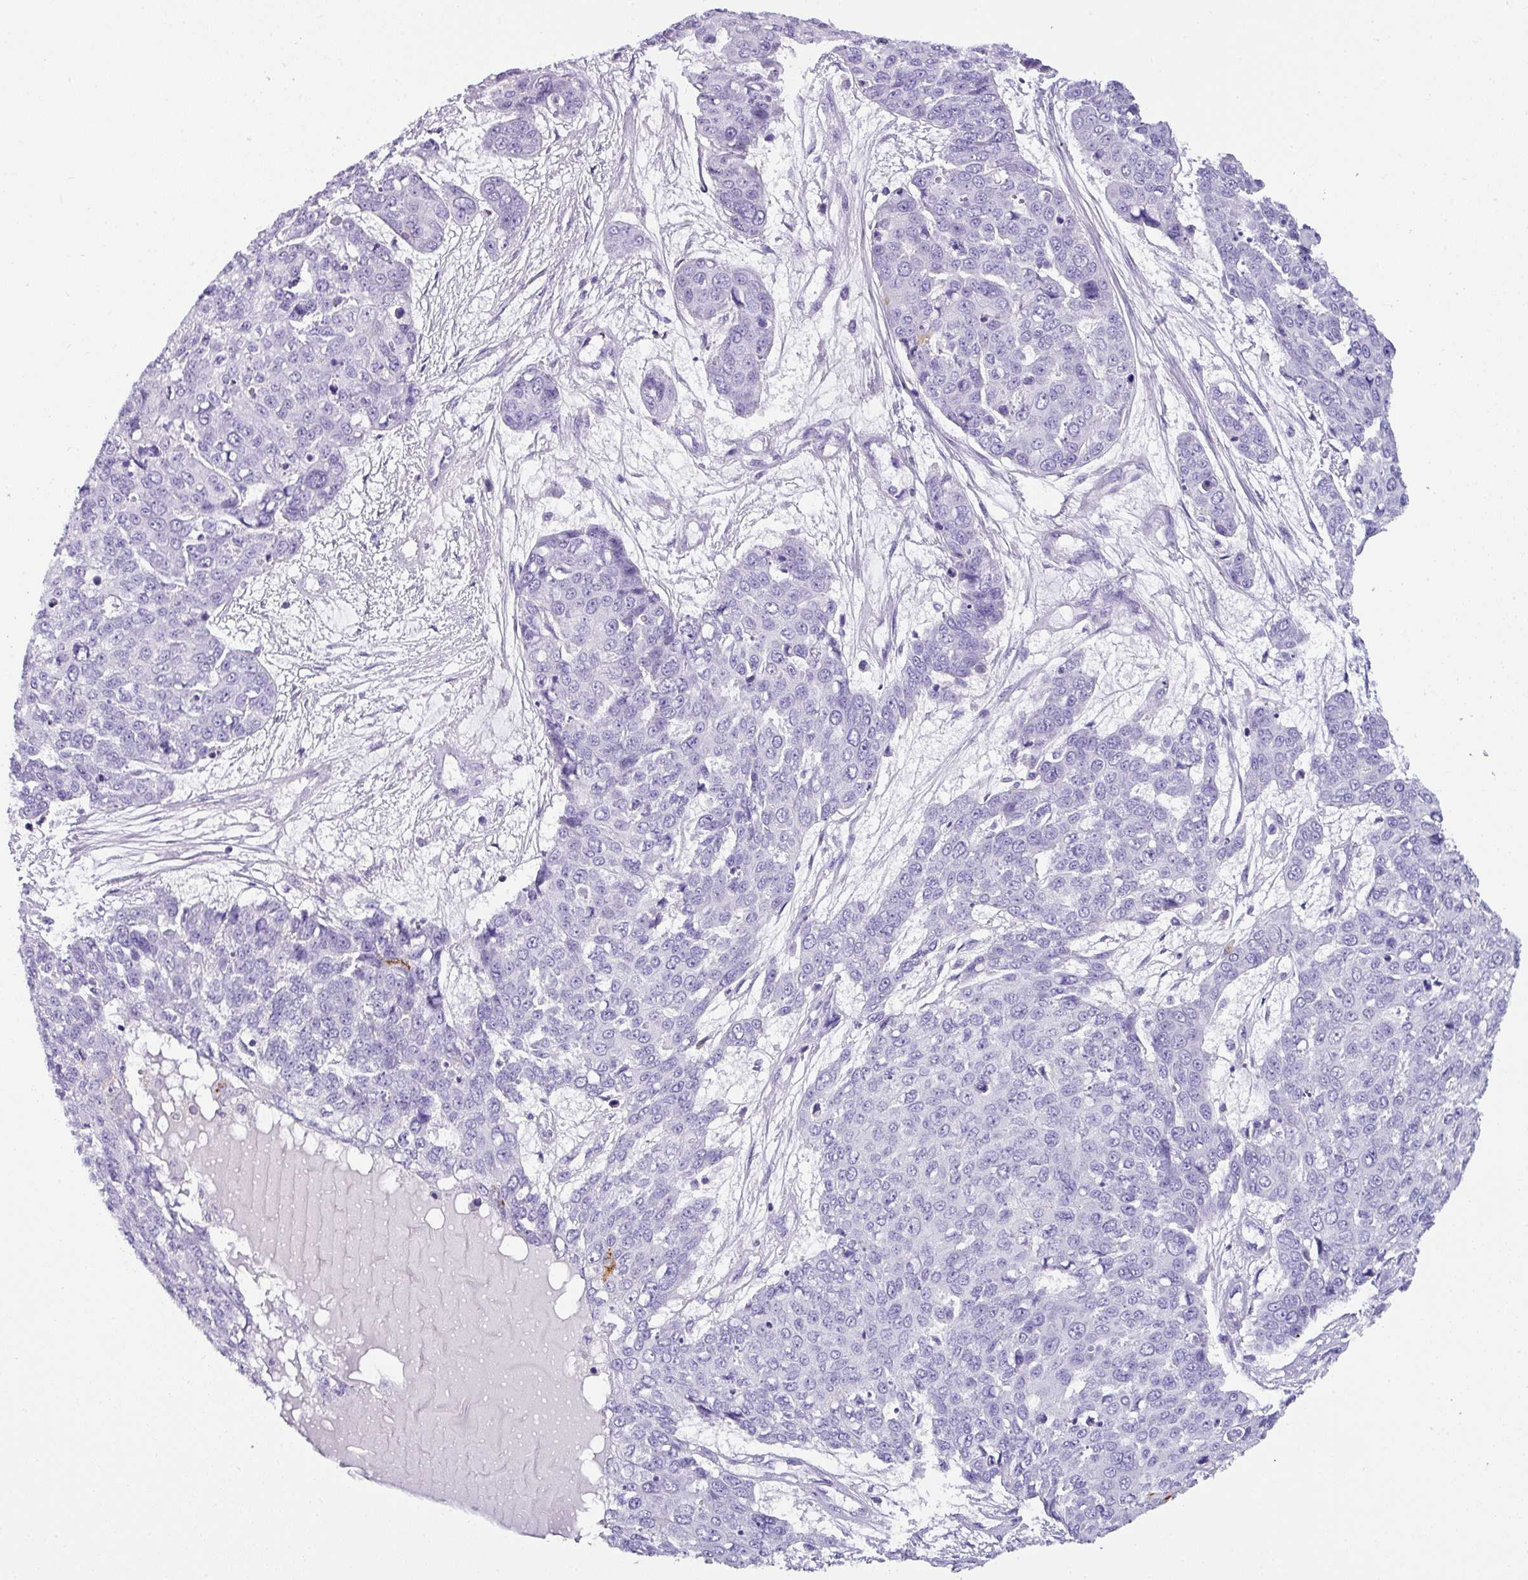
{"staining": {"intensity": "negative", "quantity": "none", "location": "none"}, "tissue": "skin cancer", "cell_type": "Tumor cells", "image_type": "cancer", "snomed": [{"axis": "morphology", "description": "Squamous cell carcinoma, NOS"}, {"axis": "topography", "description": "Skin"}], "caption": "The histopathology image exhibits no staining of tumor cells in squamous cell carcinoma (skin). (Immunohistochemistry (ihc), brightfield microscopy, high magnification).", "gene": "NAPSA", "patient": {"sex": "male", "age": 71}}